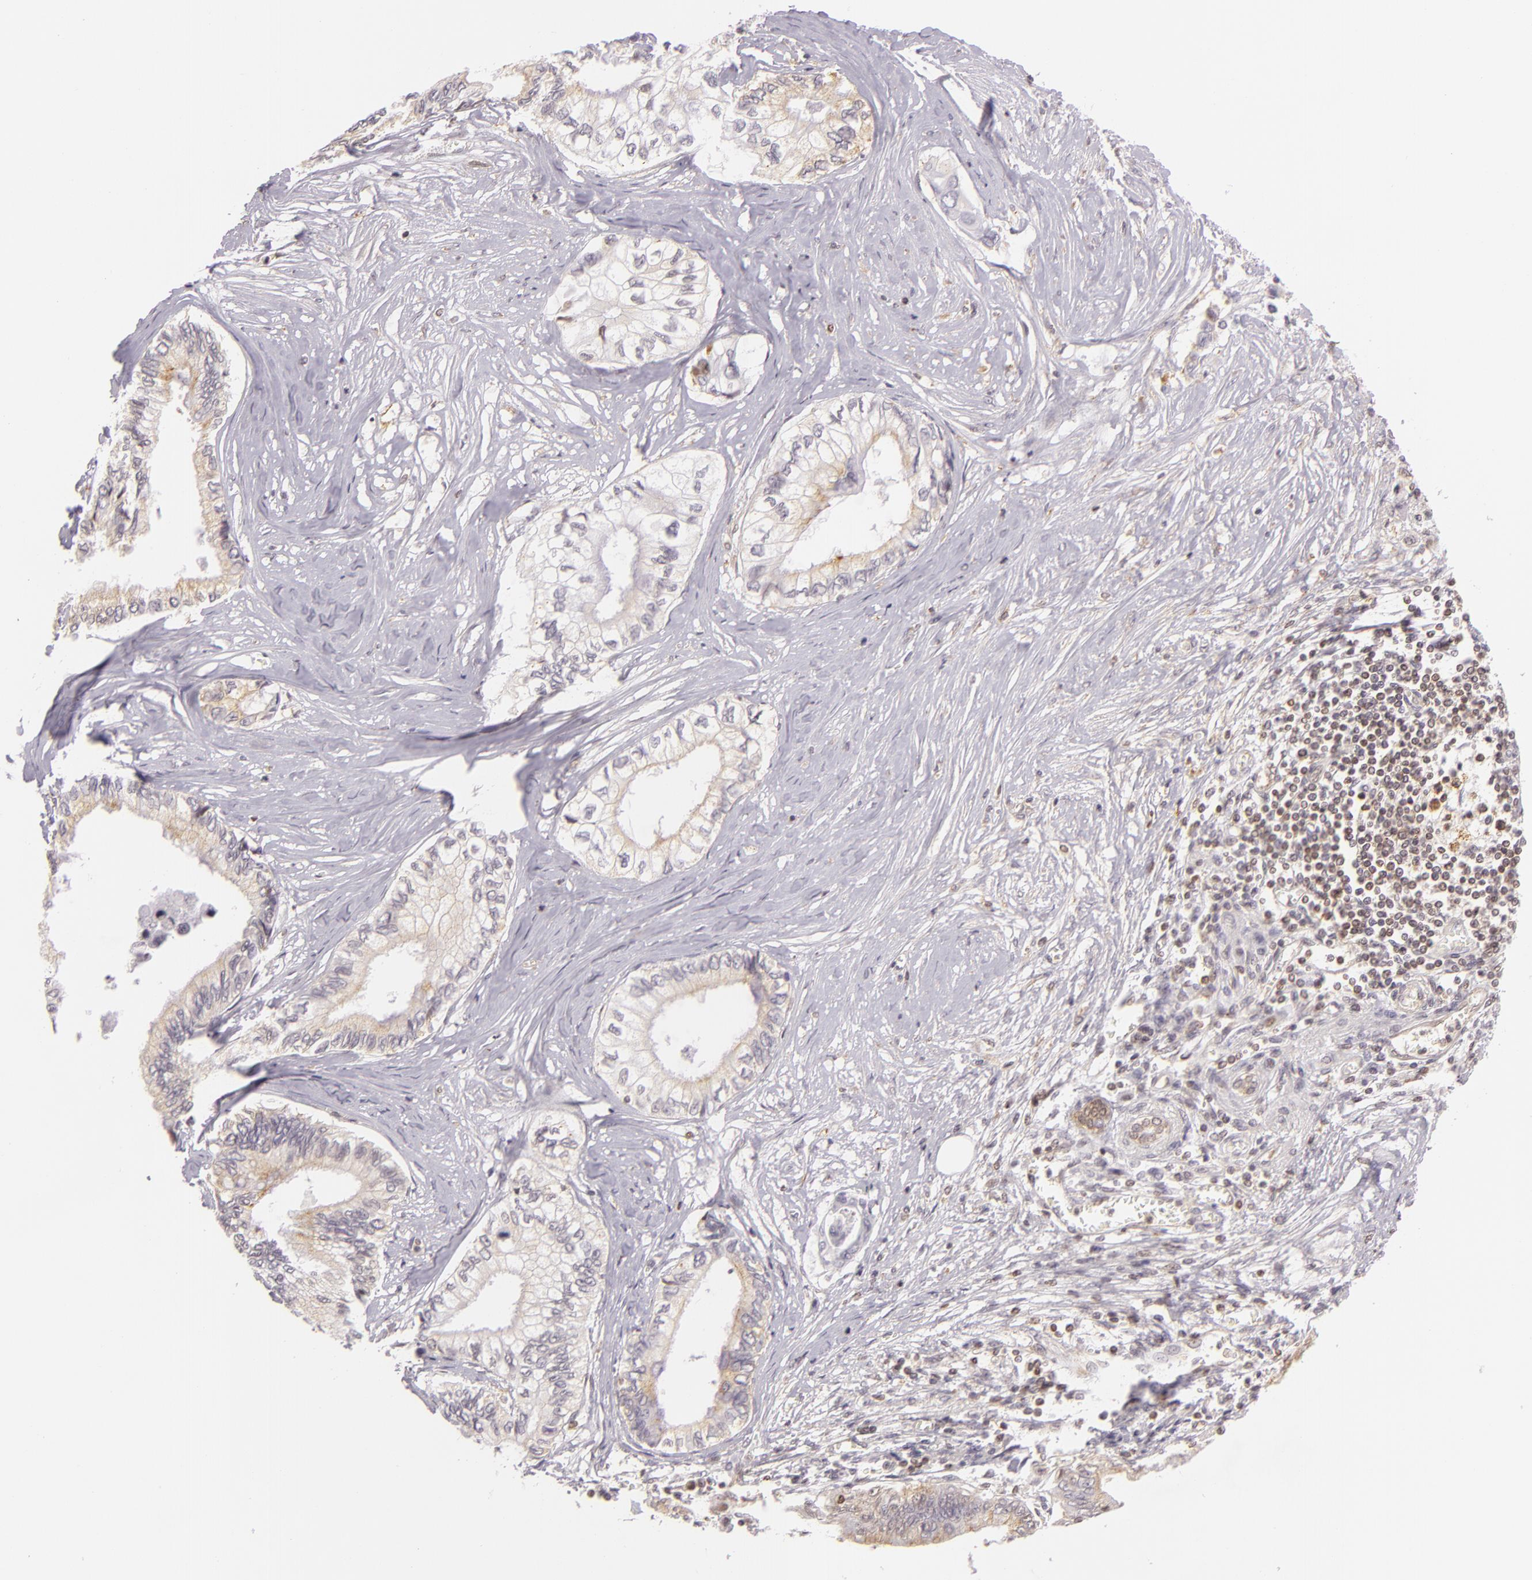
{"staining": {"intensity": "weak", "quantity": "<25%", "location": "cytoplasmic/membranous"}, "tissue": "pancreatic cancer", "cell_type": "Tumor cells", "image_type": "cancer", "snomed": [{"axis": "morphology", "description": "Adenocarcinoma, NOS"}, {"axis": "topography", "description": "Pancreas"}], "caption": "Human pancreatic cancer stained for a protein using immunohistochemistry (IHC) exhibits no expression in tumor cells.", "gene": "IMPDH1", "patient": {"sex": "female", "age": 66}}